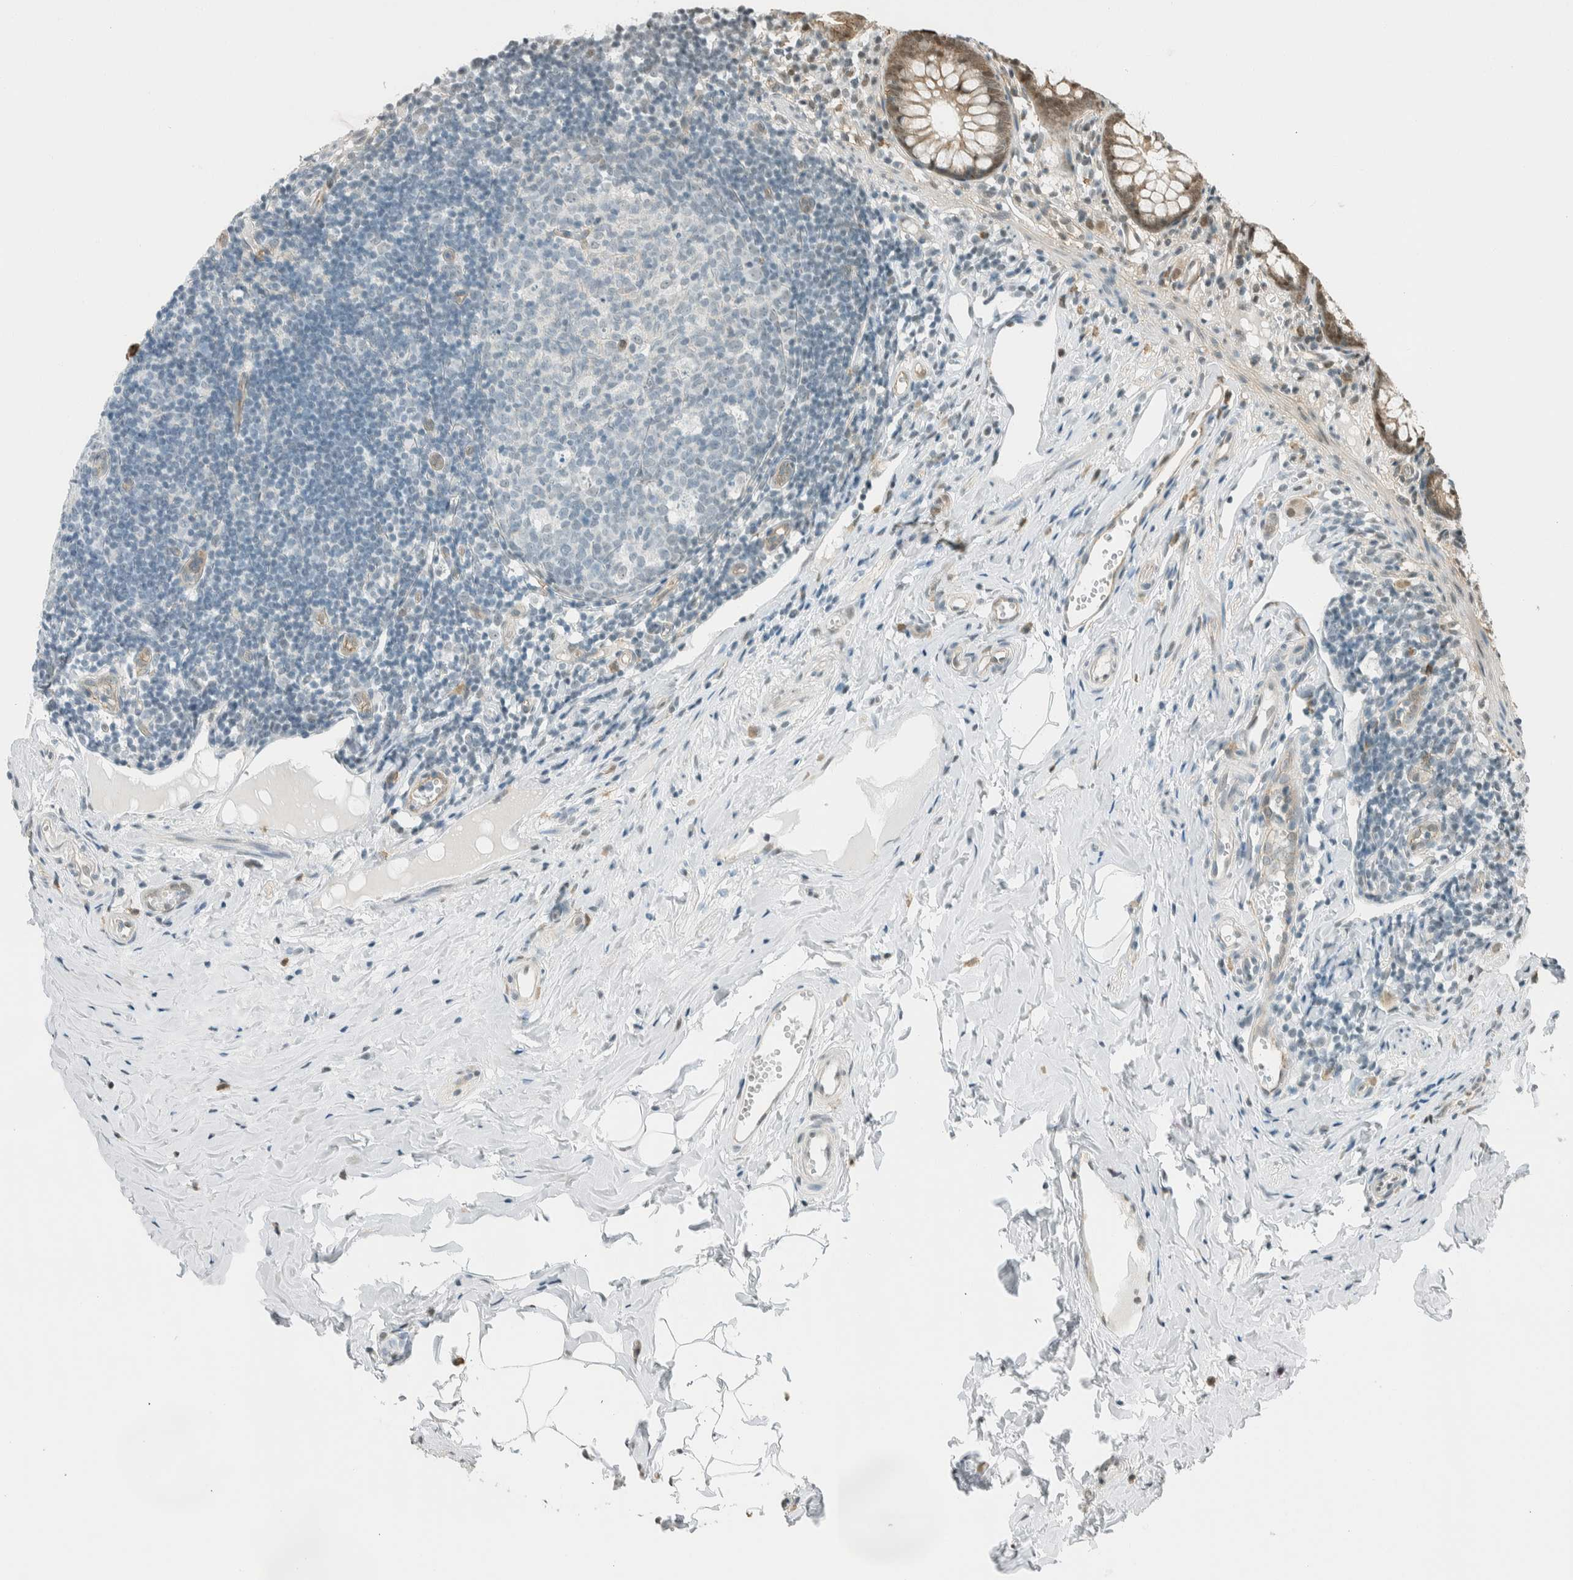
{"staining": {"intensity": "weak", "quantity": ">75%", "location": "cytoplasmic/membranous,nuclear"}, "tissue": "appendix", "cell_type": "Glandular cells", "image_type": "normal", "snomed": [{"axis": "morphology", "description": "Normal tissue, NOS"}, {"axis": "topography", "description": "Appendix"}], "caption": "The micrograph reveals staining of normal appendix, revealing weak cytoplasmic/membranous,nuclear protein positivity (brown color) within glandular cells.", "gene": "NIBAN2", "patient": {"sex": "female", "age": 20}}